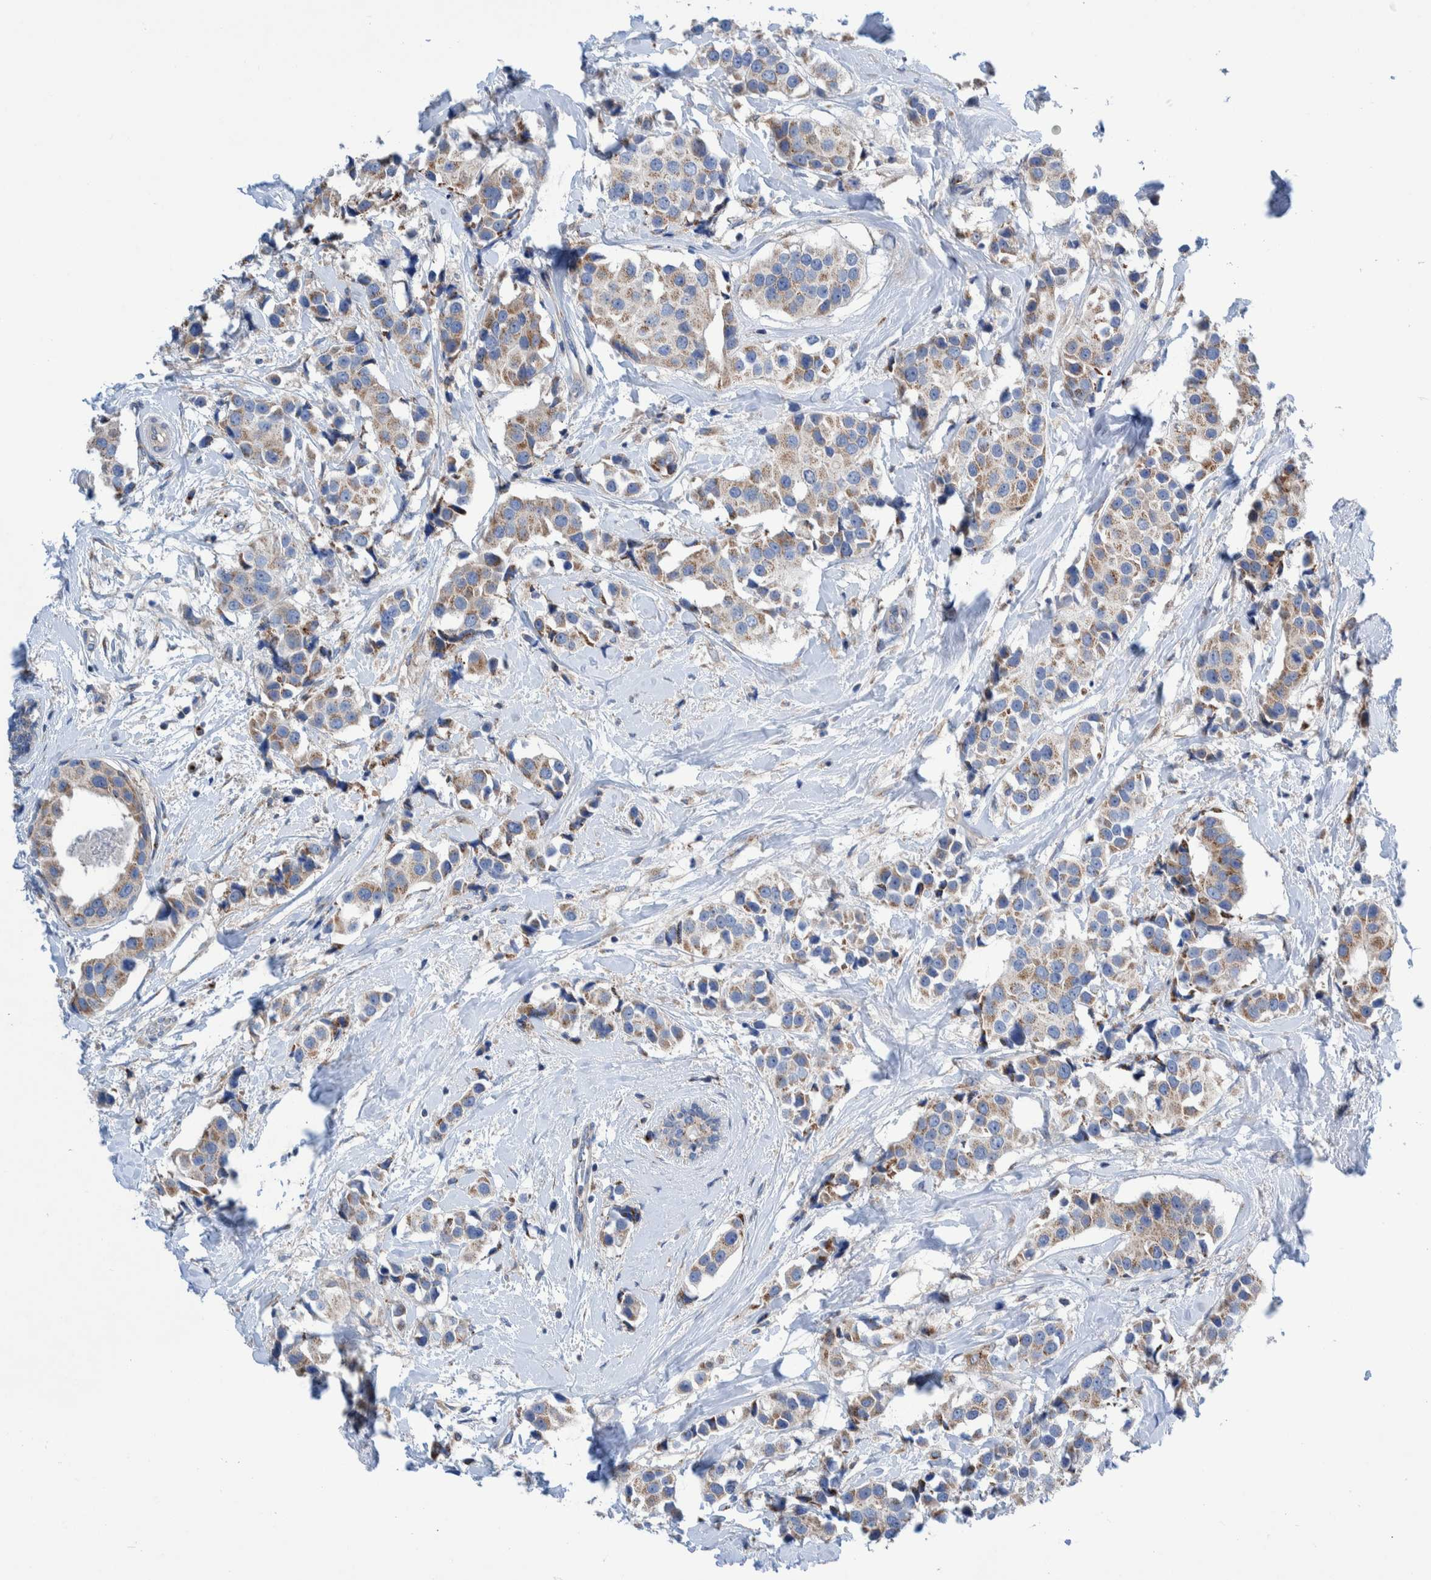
{"staining": {"intensity": "weak", "quantity": ">75%", "location": "cytoplasmic/membranous"}, "tissue": "breast cancer", "cell_type": "Tumor cells", "image_type": "cancer", "snomed": [{"axis": "morphology", "description": "Normal tissue, NOS"}, {"axis": "morphology", "description": "Duct carcinoma"}, {"axis": "topography", "description": "Breast"}], "caption": "Breast invasive ductal carcinoma stained with a brown dye exhibits weak cytoplasmic/membranous positive positivity in approximately >75% of tumor cells.", "gene": "TRIM58", "patient": {"sex": "female", "age": 39}}